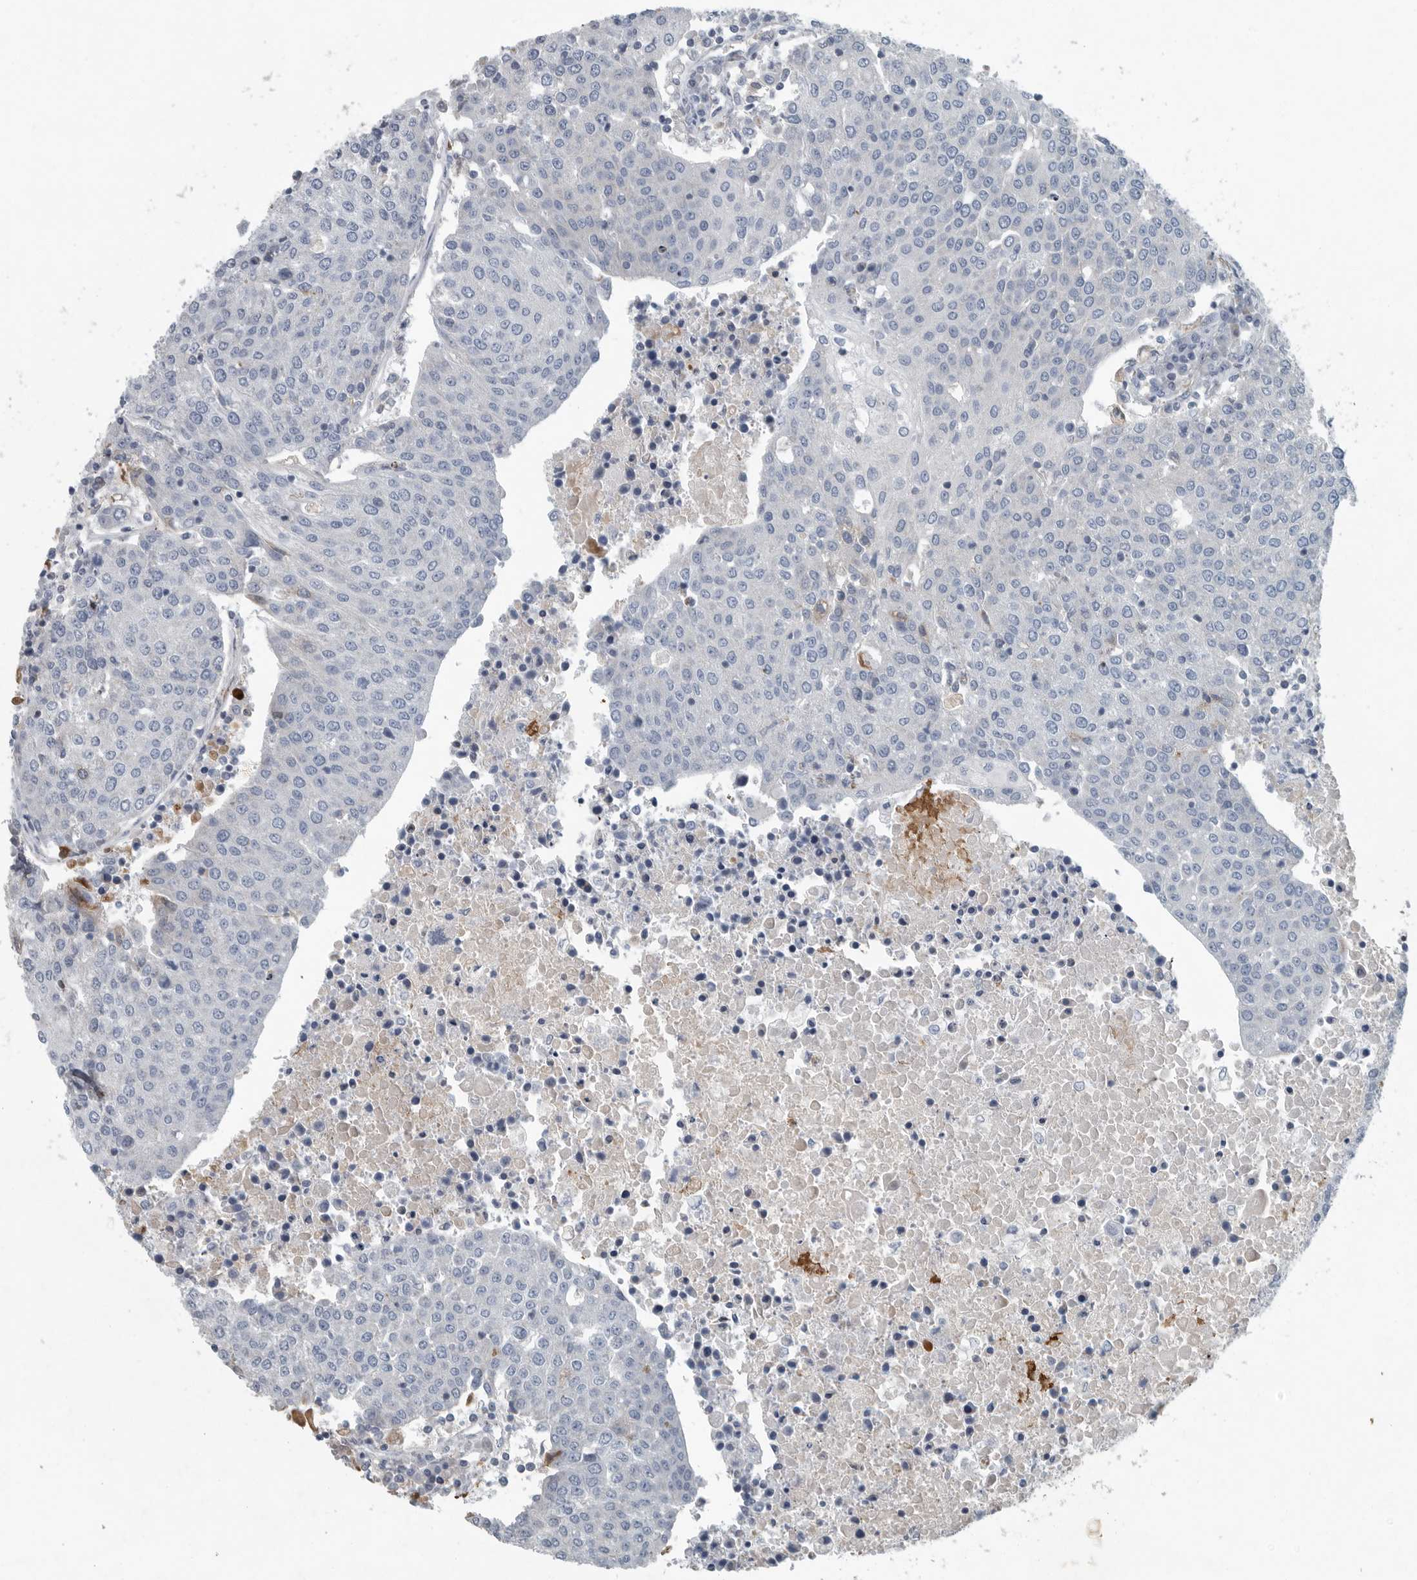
{"staining": {"intensity": "negative", "quantity": "none", "location": "none"}, "tissue": "urothelial cancer", "cell_type": "Tumor cells", "image_type": "cancer", "snomed": [{"axis": "morphology", "description": "Urothelial carcinoma, High grade"}, {"axis": "topography", "description": "Urinary bladder"}], "caption": "Immunohistochemistry histopathology image of urothelial carcinoma (high-grade) stained for a protein (brown), which exhibits no staining in tumor cells.", "gene": "MPP3", "patient": {"sex": "female", "age": 85}}